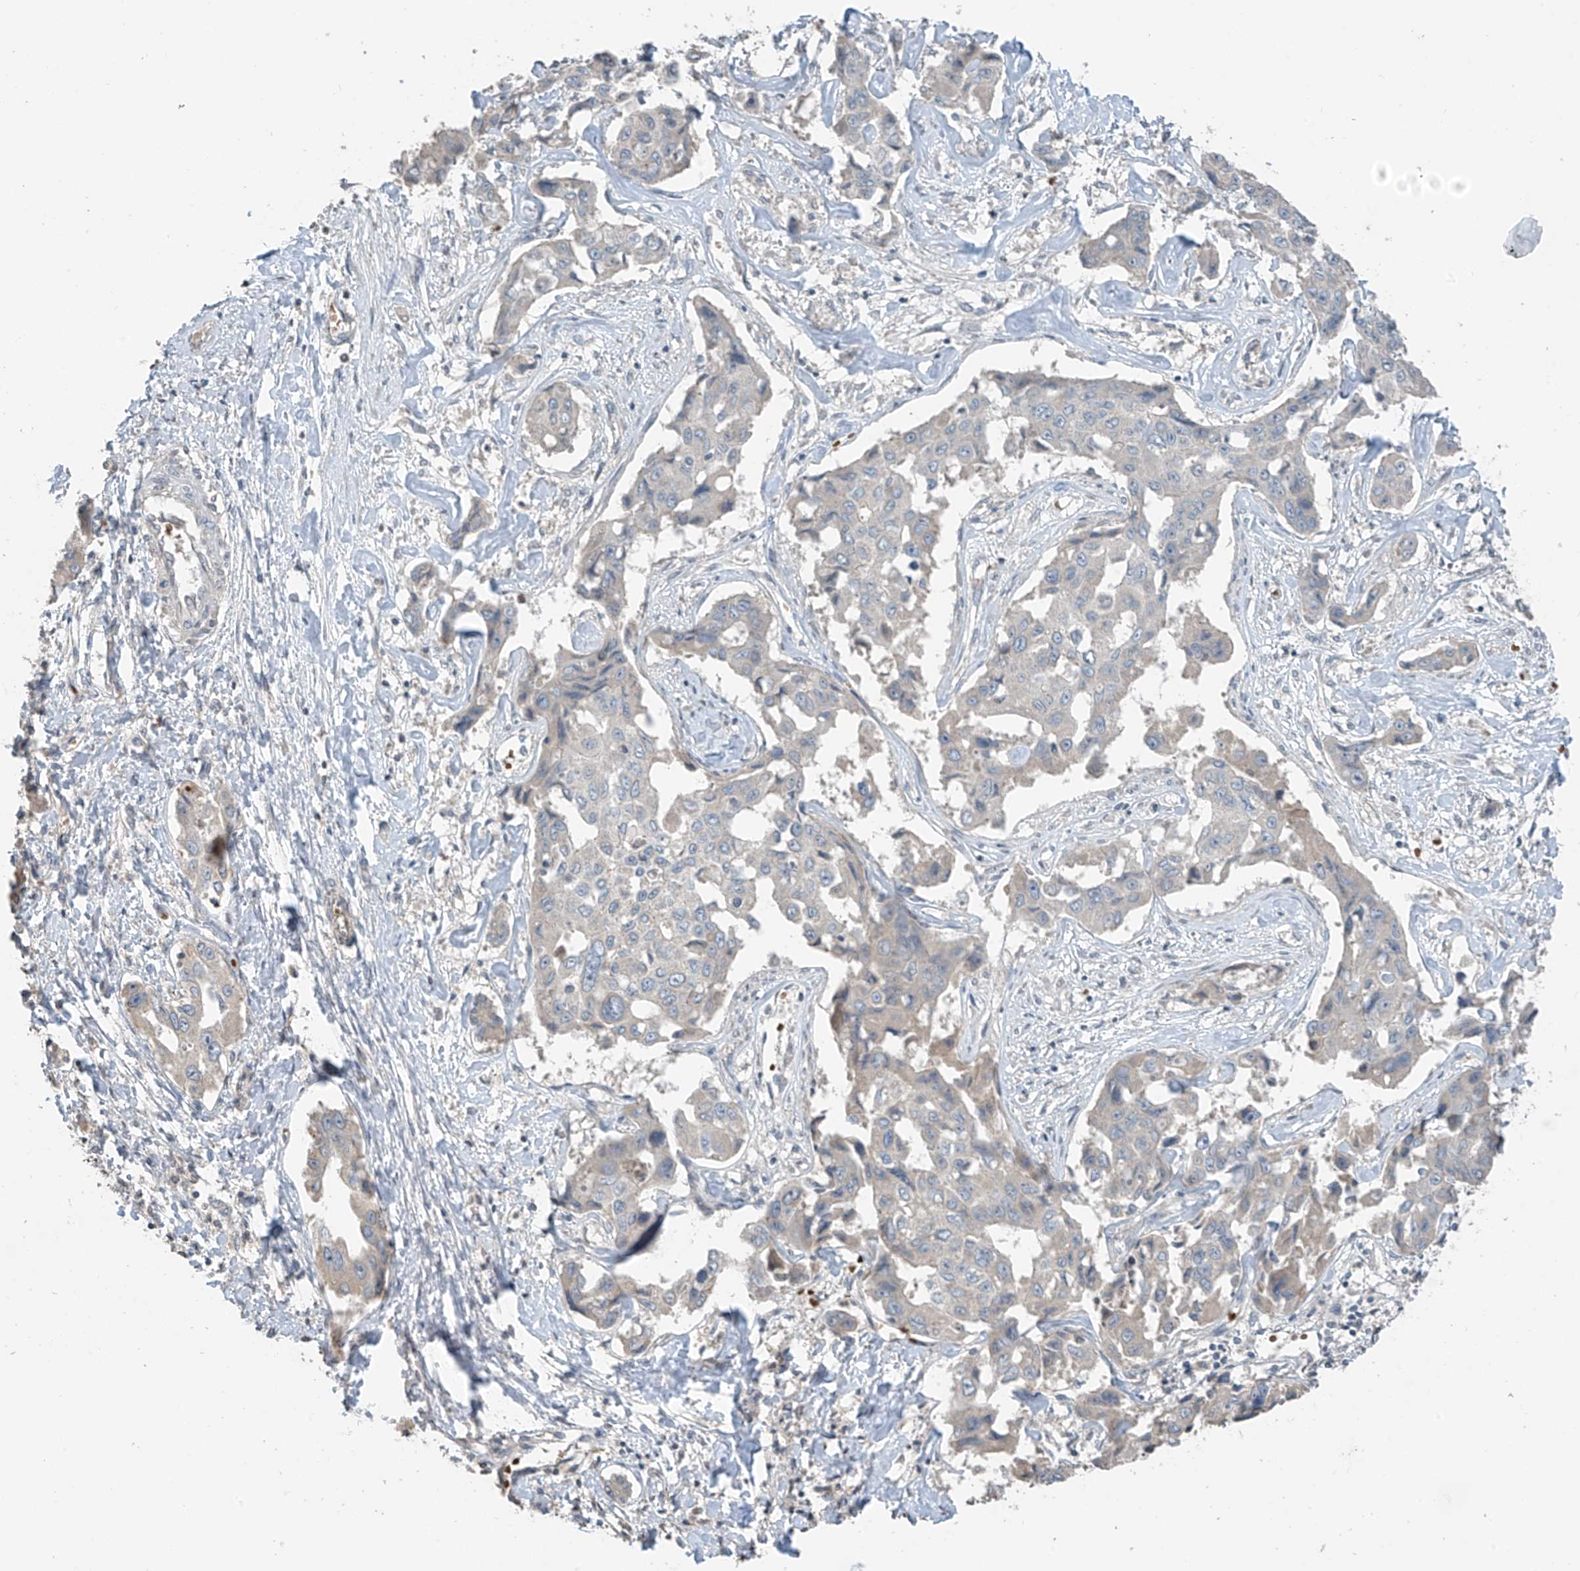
{"staining": {"intensity": "weak", "quantity": "<25%", "location": "cytoplasmic/membranous"}, "tissue": "liver cancer", "cell_type": "Tumor cells", "image_type": "cancer", "snomed": [{"axis": "morphology", "description": "Cholangiocarcinoma"}, {"axis": "topography", "description": "Liver"}], "caption": "An image of human cholangiocarcinoma (liver) is negative for staining in tumor cells. Nuclei are stained in blue.", "gene": "HOXA11", "patient": {"sex": "male", "age": 59}}